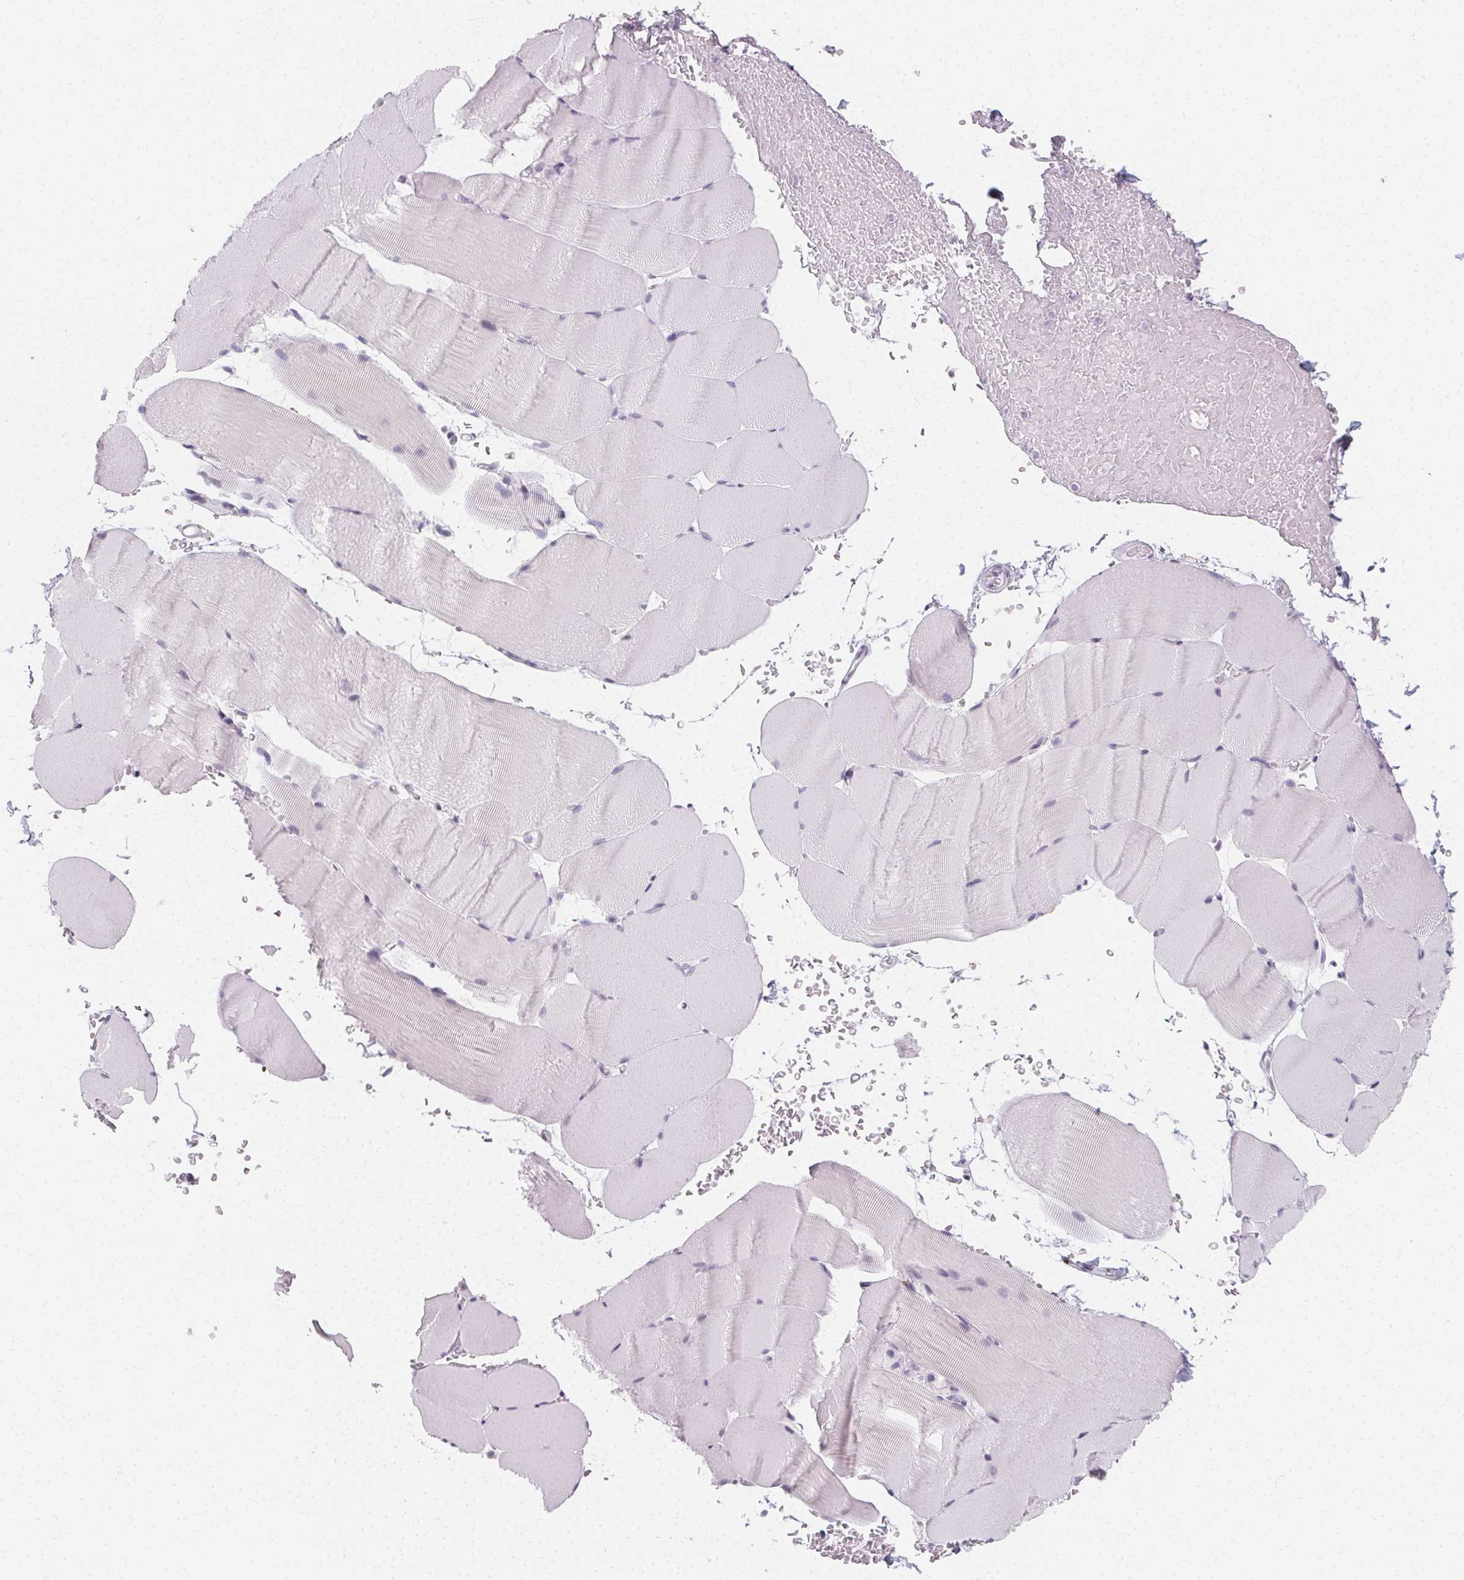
{"staining": {"intensity": "negative", "quantity": "none", "location": "none"}, "tissue": "skeletal muscle", "cell_type": "Myocytes", "image_type": "normal", "snomed": [{"axis": "morphology", "description": "Normal tissue, NOS"}, {"axis": "topography", "description": "Skeletal muscle"}], "caption": "Skeletal muscle stained for a protein using immunohistochemistry reveals no positivity myocytes.", "gene": "SYNPR", "patient": {"sex": "female", "age": 37}}